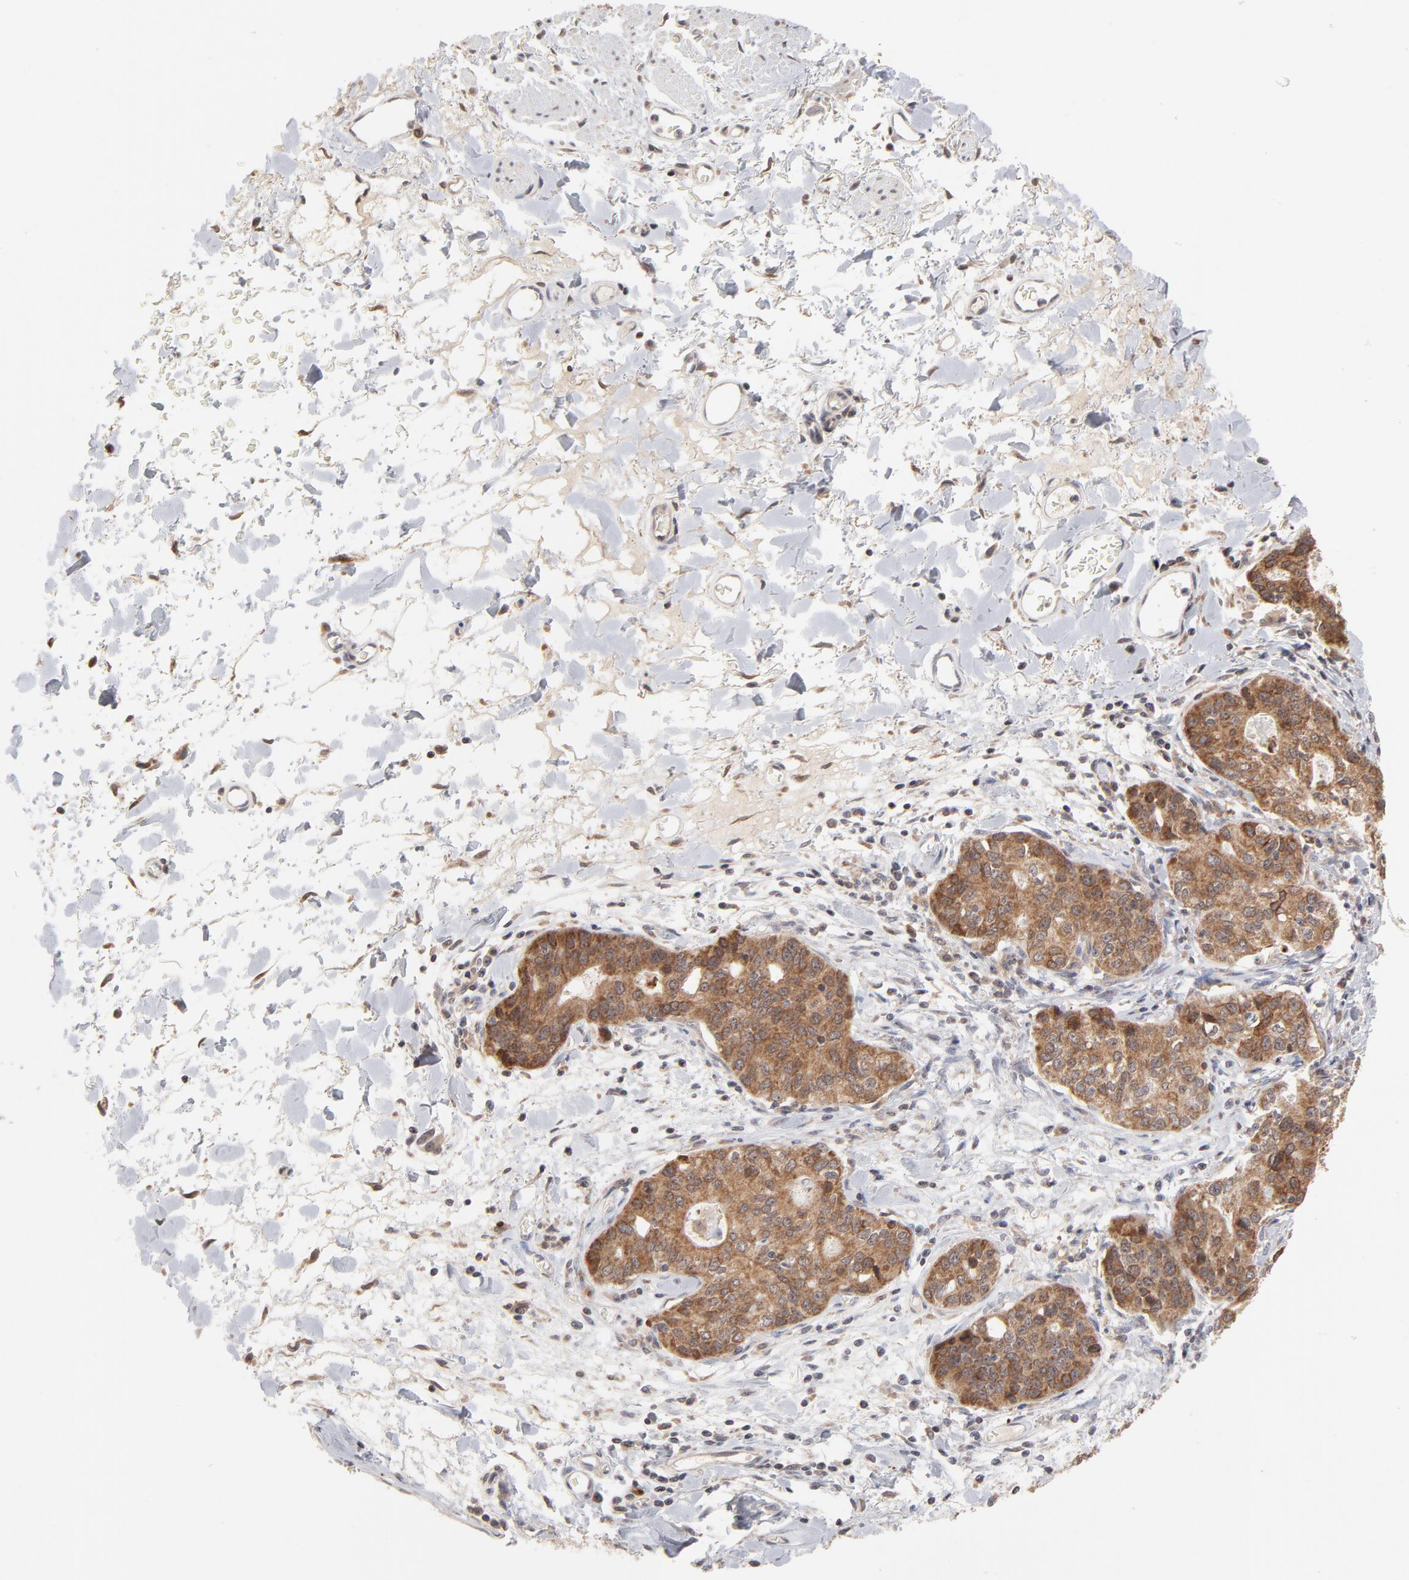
{"staining": {"intensity": "moderate", "quantity": ">75%", "location": "cytoplasmic/membranous"}, "tissue": "stomach cancer", "cell_type": "Tumor cells", "image_type": "cancer", "snomed": [{"axis": "morphology", "description": "Adenocarcinoma, NOS"}, {"axis": "topography", "description": "Esophagus"}, {"axis": "topography", "description": "Stomach"}], "caption": "Protein staining displays moderate cytoplasmic/membranous positivity in about >75% of tumor cells in stomach cancer.", "gene": "ARIH1", "patient": {"sex": "male", "age": 74}}